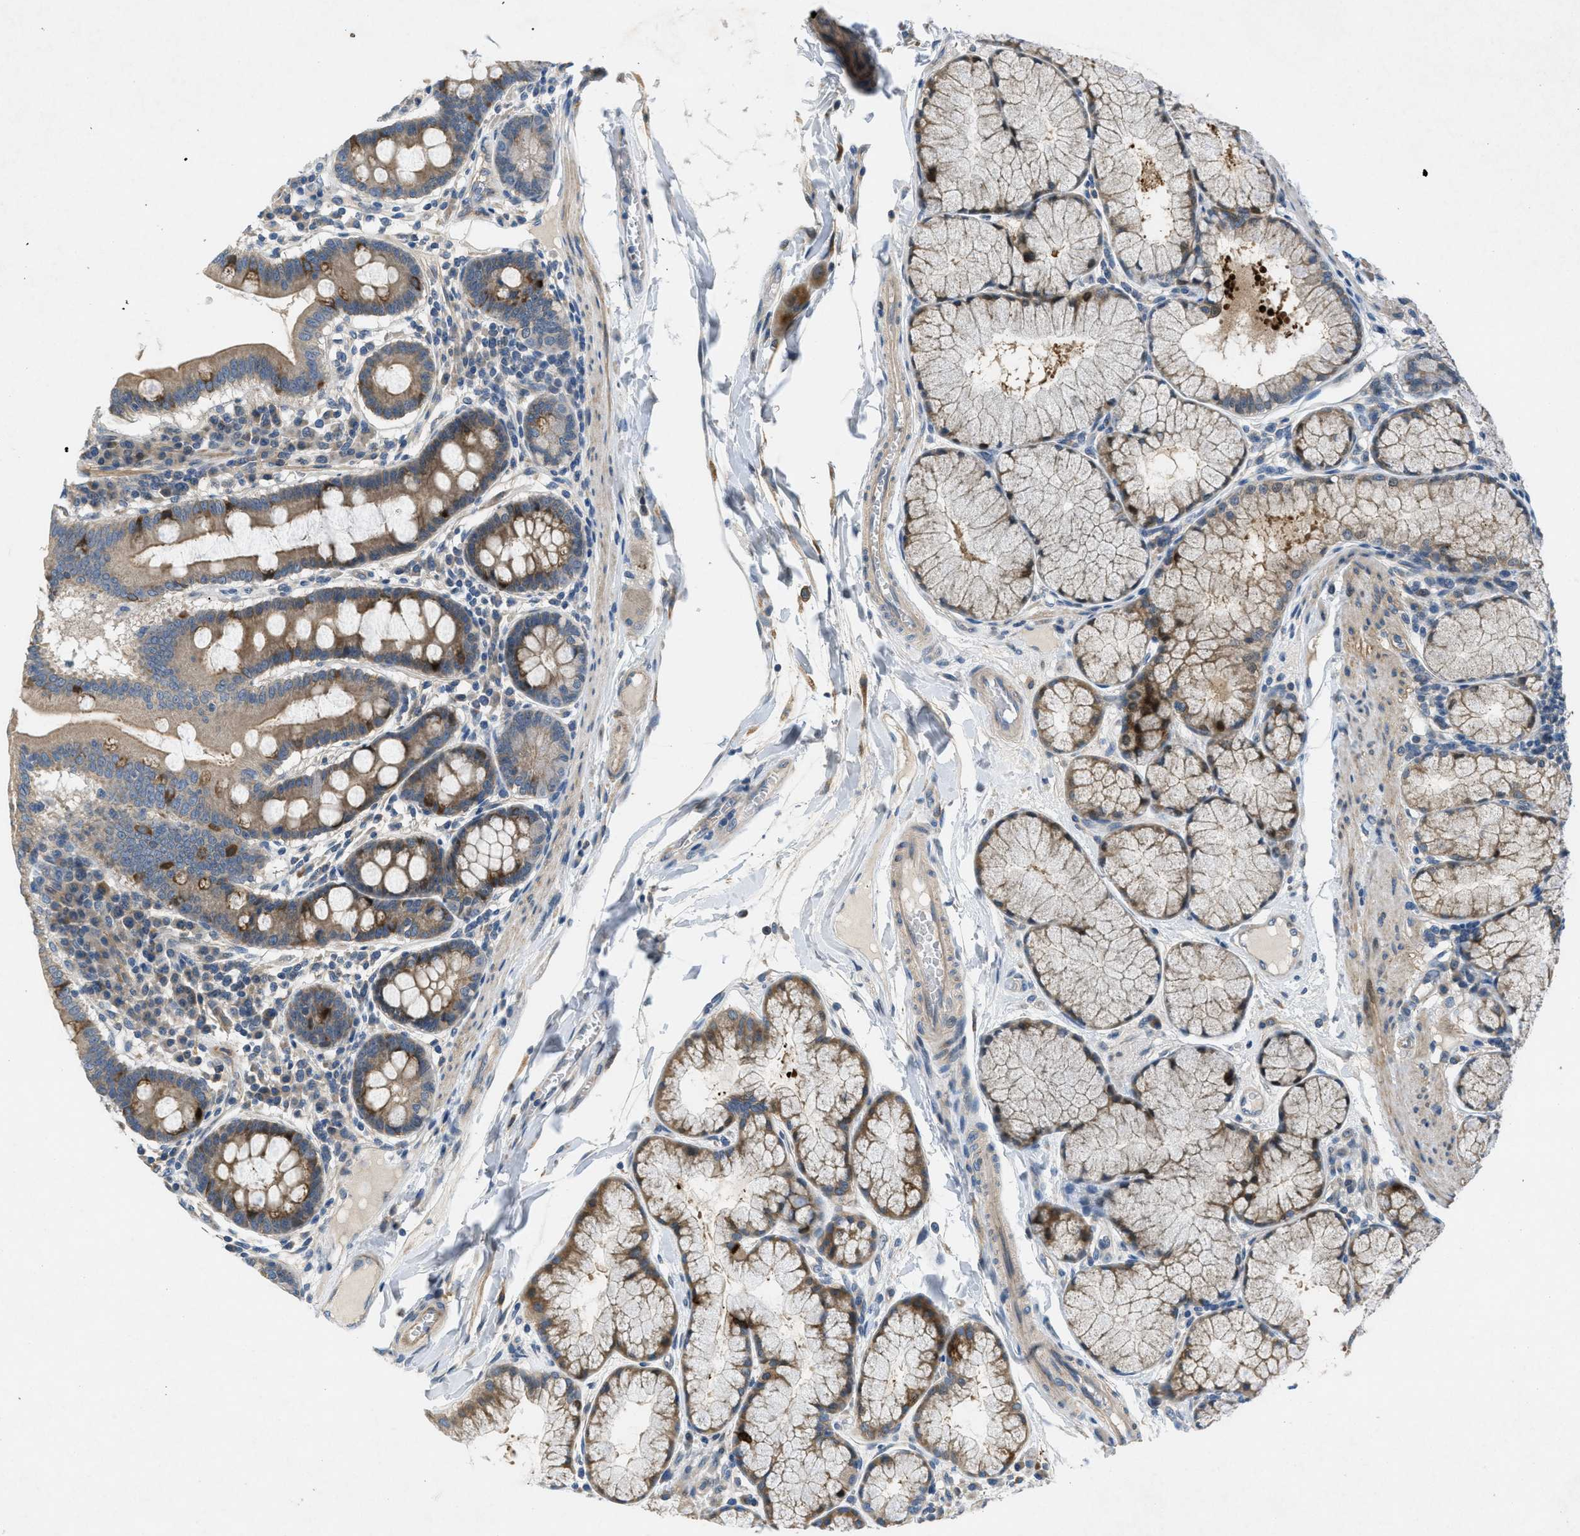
{"staining": {"intensity": "moderate", "quantity": ">75%", "location": "cytoplasmic/membranous"}, "tissue": "duodenum", "cell_type": "Glandular cells", "image_type": "normal", "snomed": [{"axis": "morphology", "description": "Normal tissue, NOS"}, {"axis": "topography", "description": "Duodenum"}], "caption": "Immunohistochemical staining of unremarkable duodenum demonstrates >75% levels of moderate cytoplasmic/membranous protein positivity in approximately >75% of glandular cells. The staining is performed using DAB (3,3'-diaminobenzidine) brown chromogen to label protein expression. The nuclei are counter-stained blue using hematoxylin.", "gene": "ADCY6", "patient": {"sex": "male", "age": 50}}